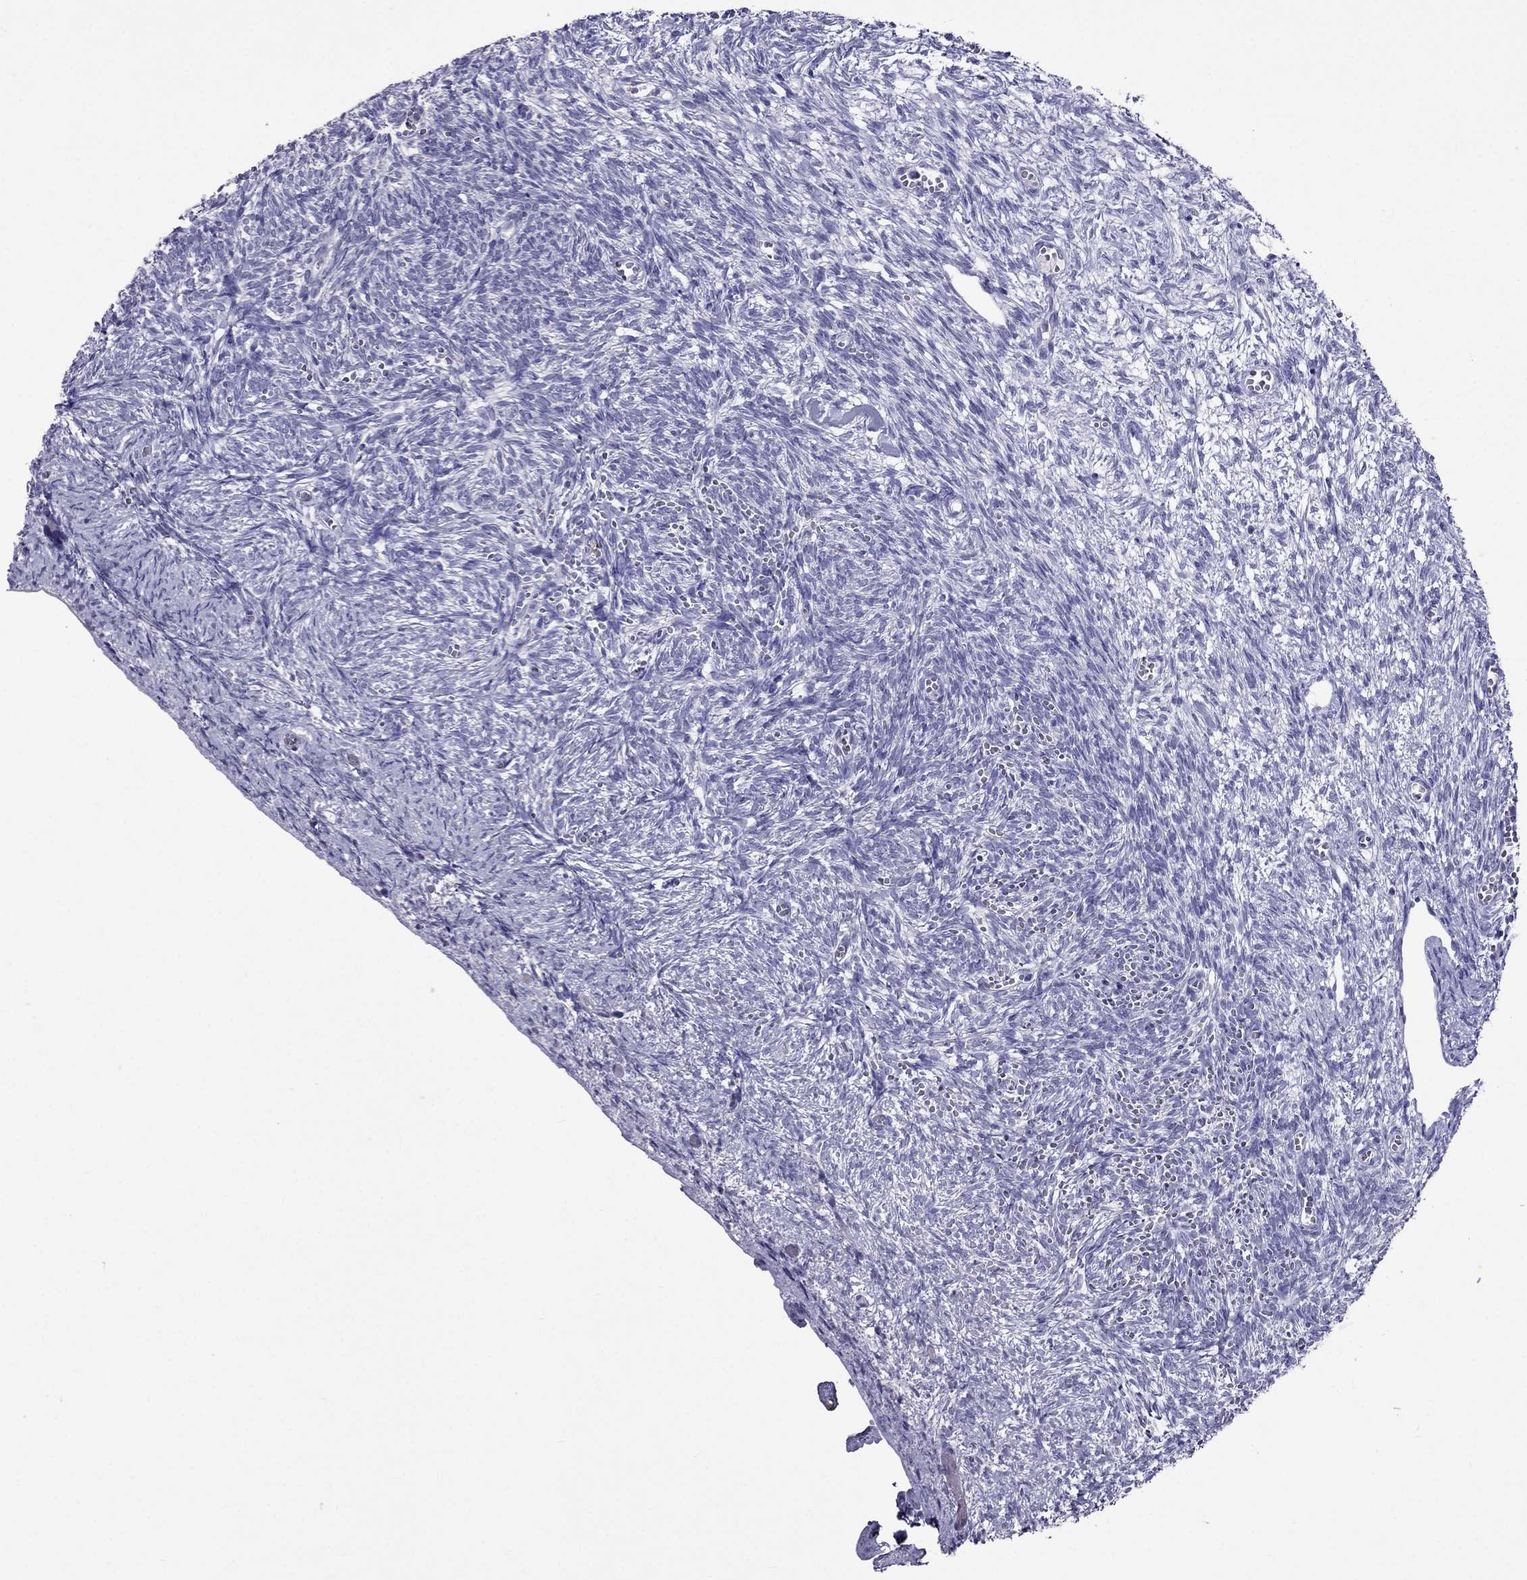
{"staining": {"intensity": "negative", "quantity": "none", "location": "none"}, "tissue": "ovary", "cell_type": "Follicle cells", "image_type": "normal", "snomed": [{"axis": "morphology", "description": "Normal tissue, NOS"}, {"axis": "topography", "description": "Ovary"}], "caption": "Photomicrograph shows no protein expression in follicle cells of unremarkable ovary.", "gene": "OLFM4", "patient": {"sex": "female", "age": 43}}